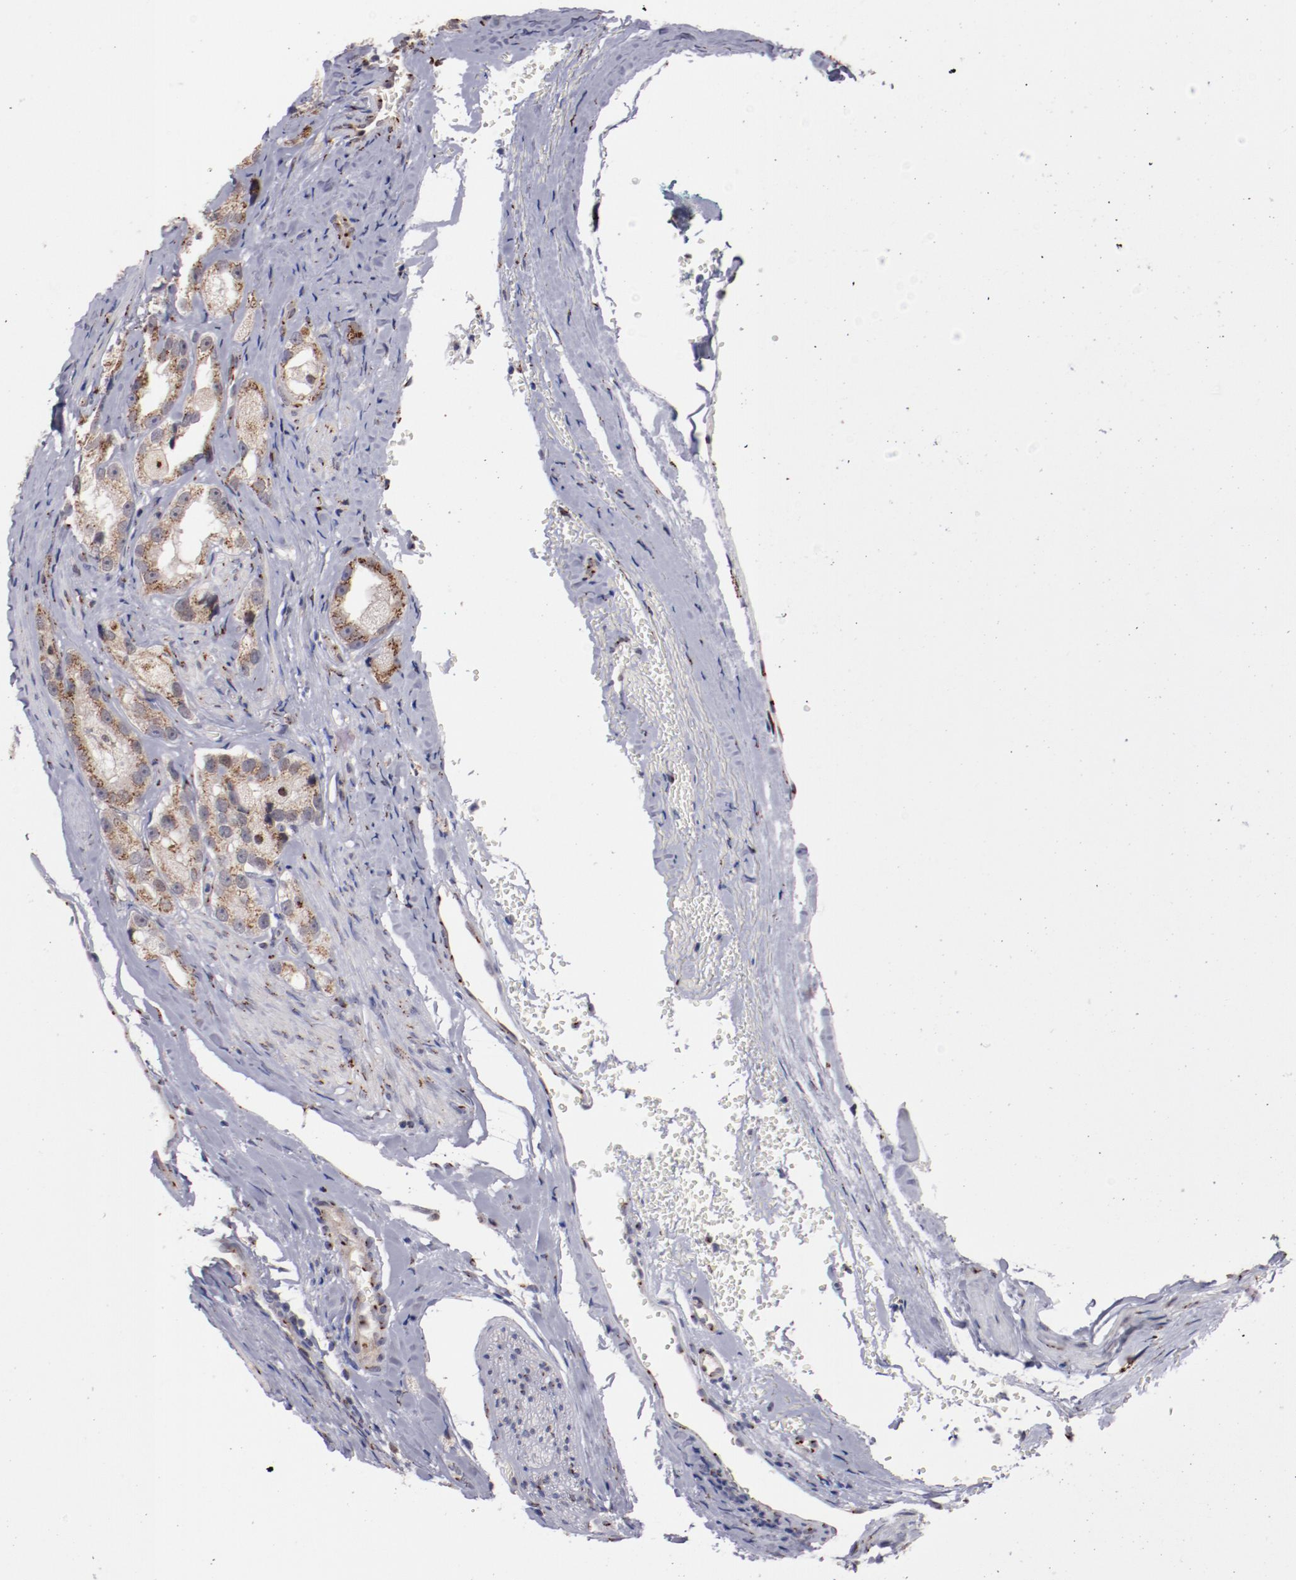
{"staining": {"intensity": "strong", "quantity": ">75%", "location": "cytoplasmic/membranous"}, "tissue": "prostate cancer", "cell_type": "Tumor cells", "image_type": "cancer", "snomed": [{"axis": "morphology", "description": "Adenocarcinoma, High grade"}, {"axis": "topography", "description": "Prostate"}], "caption": "A brown stain labels strong cytoplasmic/membranous staining of a protein in human prostate high-grade adenocarcinoma tumor cells.", "gene": "GOLIM4", "patient": {"sex": "male", "age": 63}}